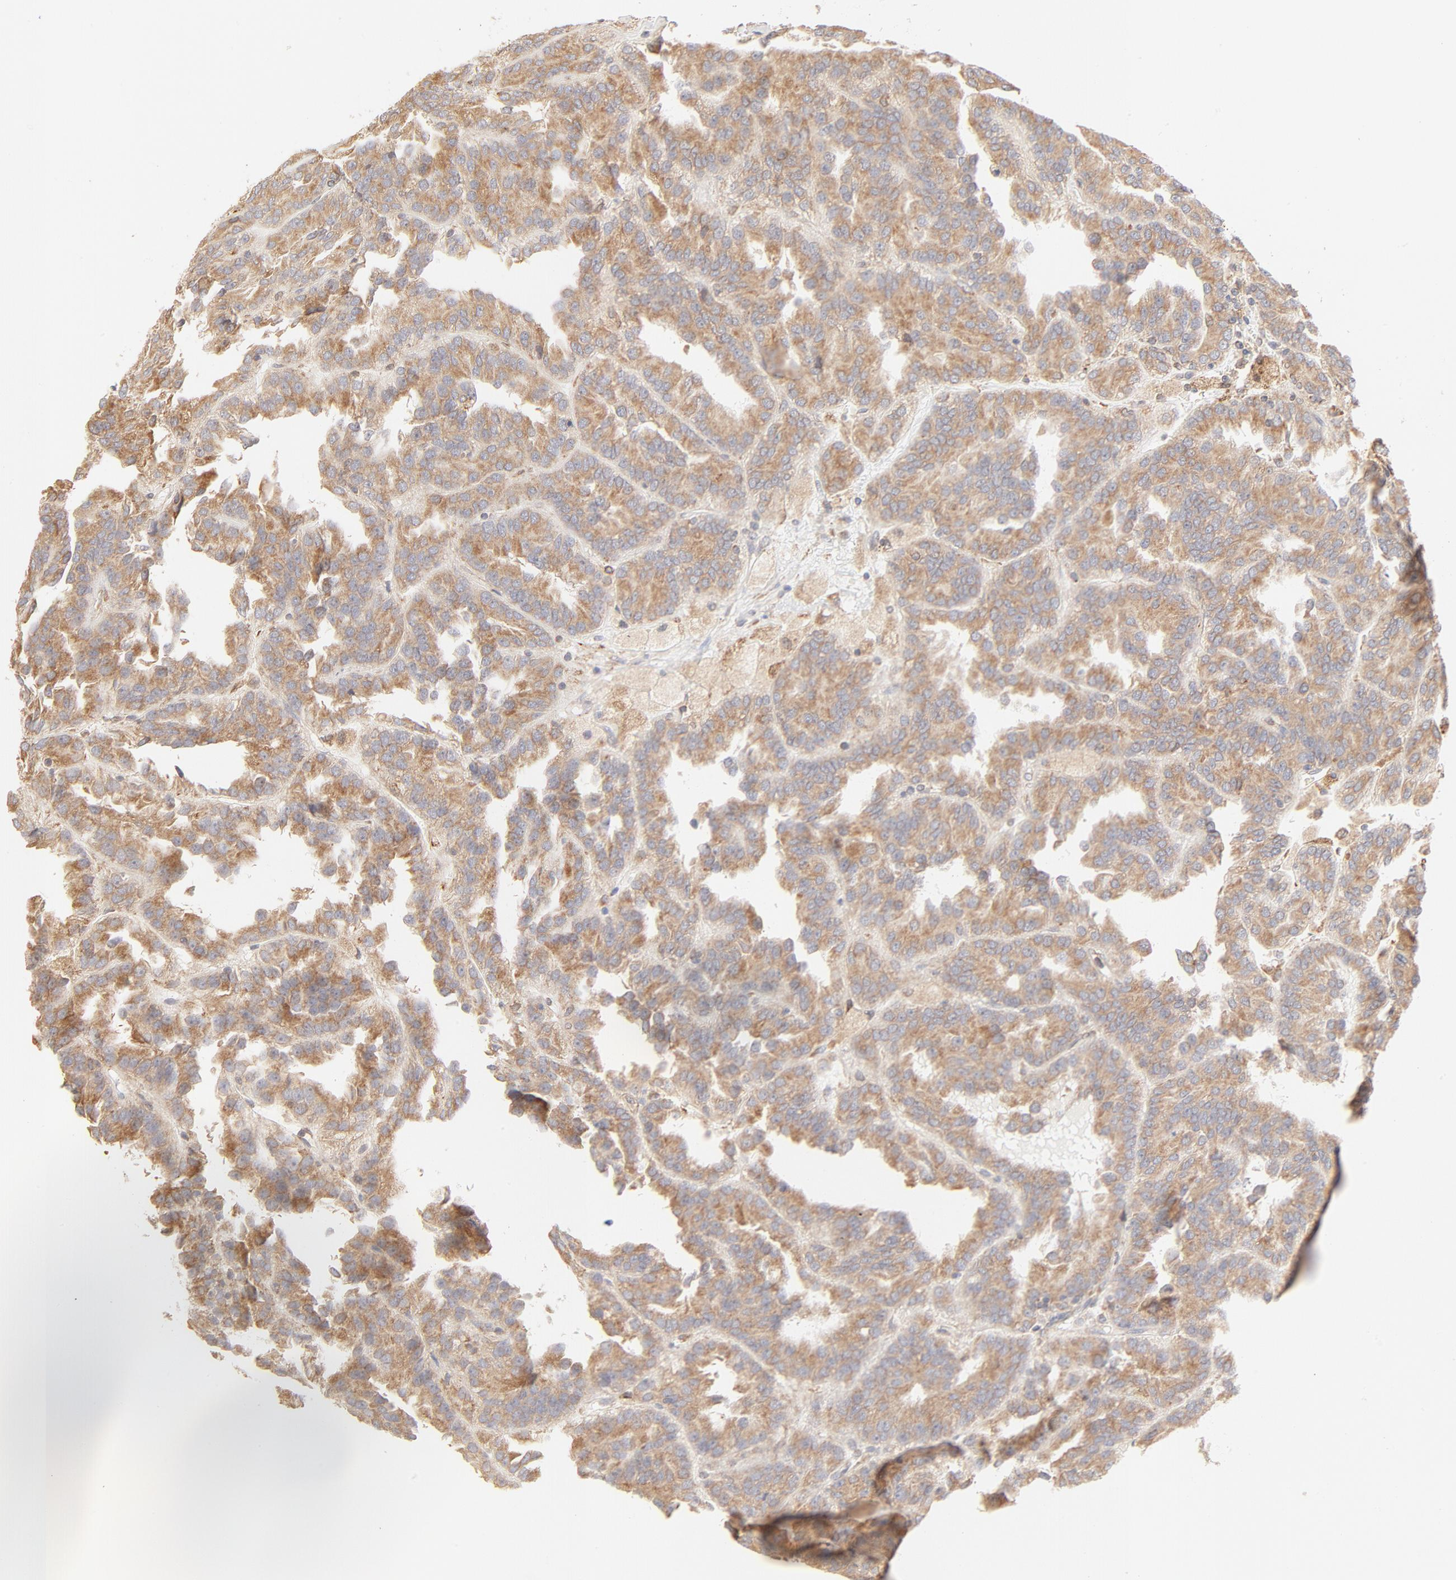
{"staining": {"intensity": "moderate", "quantity": ">75%", "location": "cytoplasmic/membranous"}, "tissue": "renal cancer", "cell_type": "Tumor cells", "image_type": "cancer", "snomed": [{"axis": "morphology", "description": "Adenocarcinoma, NOS"}, {"axis": "topography", "description": "Kidney"}], "caption": "Tumor cells show medium levels of moderate cytoplasmic/membranous staining in about >75% of cells in human adenocarcinoma (renal).", "gene": "PARP12", "patient": {"sex": "male", "age": 46}}